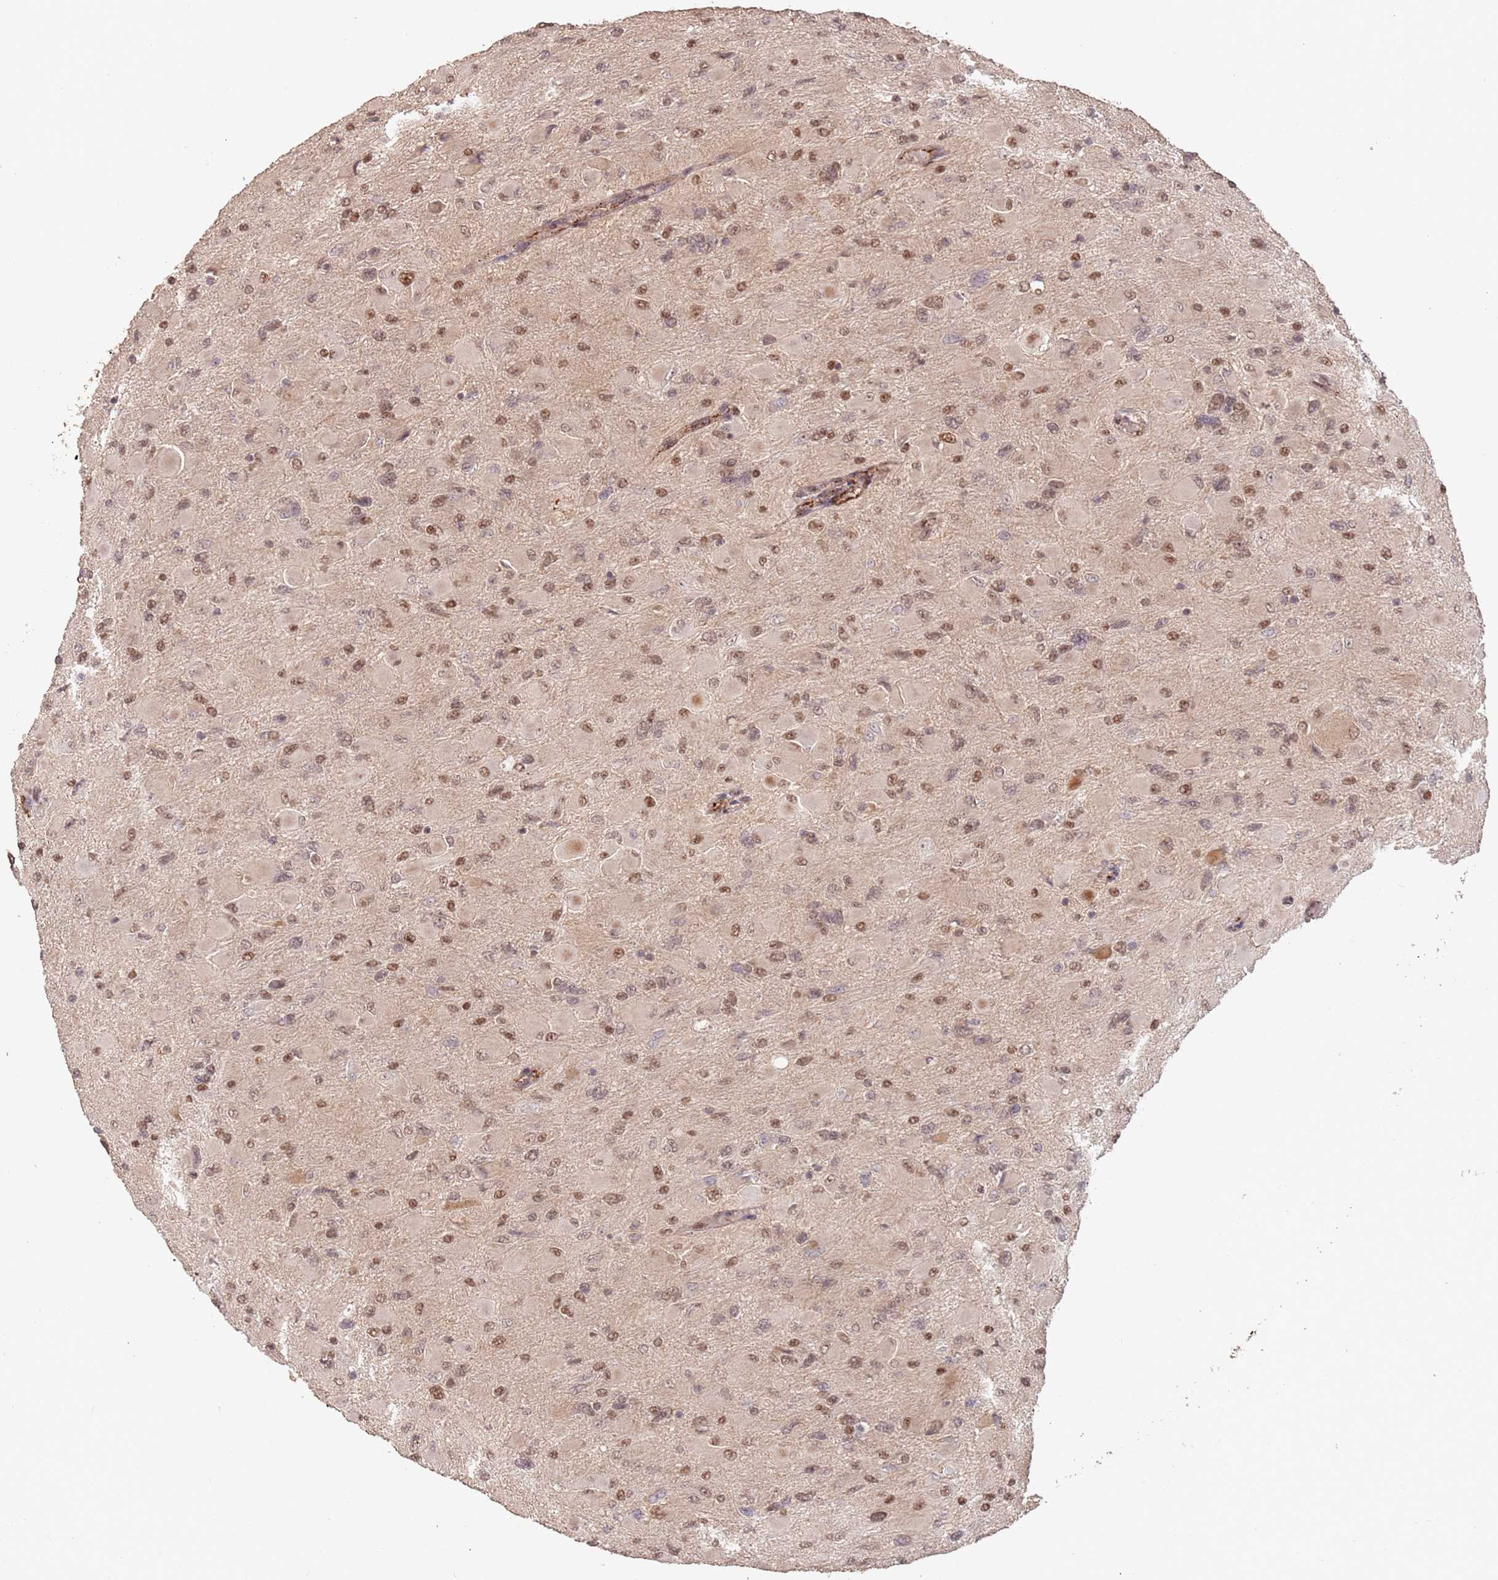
{"staining": {"intensity": "moderate", "quantity": ">75%", "location": "nuclear"}, "tissue": "glioma", "cell_type": "Tumor cells", "image_type": "cancer", "snomed": [{"axis": "morphology", "description": "Glioma, malignant, High grade"}, {"axis": "topography", "description": "Cerebral cortex"}], "caption": "Protein staining exhibits moderate nuclear staining in approximately >75% of tumor cells in glioma.", "gene": "RFXANK", "patient": {"sex": "female", "age": 36}}